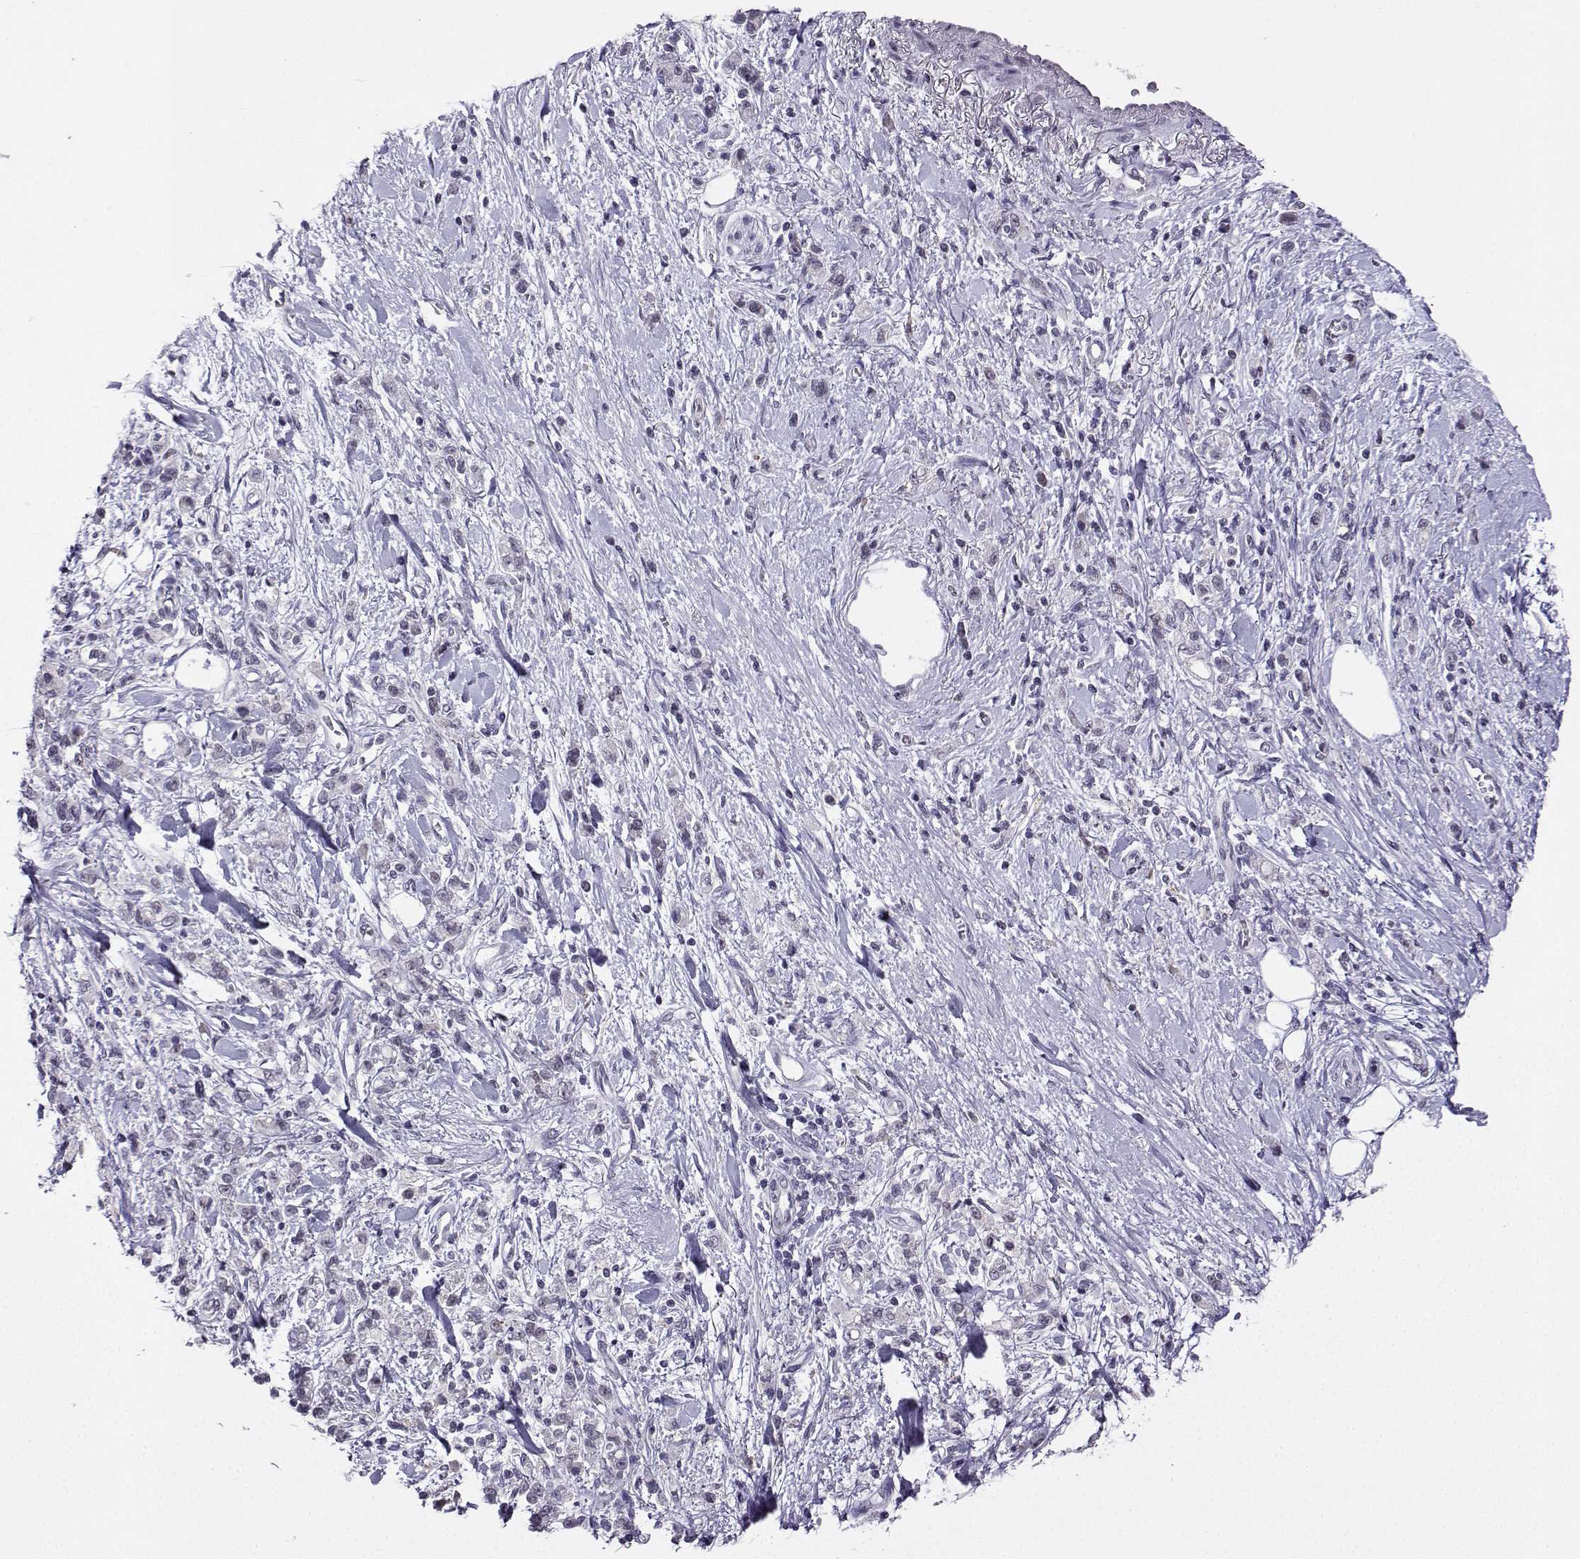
{"staining": {"intensity": "negative", "quantity": "none", "location": "none"}, "tissue": "stomach cancer", "cell_type": "Tumor cells", "image_type": "cancer", "snomed": [{"axis": "morphology", "description": "Adenocarcinoma, NOS"}, {"axis": "topography", "description": "Stomach"}], "caption": "This is a image of immunohistochemistry (IHC) staining of adenocarcinoma (stomach), which shows no expression in tumor cells.", "gene": "LRFN2", "patient": {"sex": "male", "age": 77}}